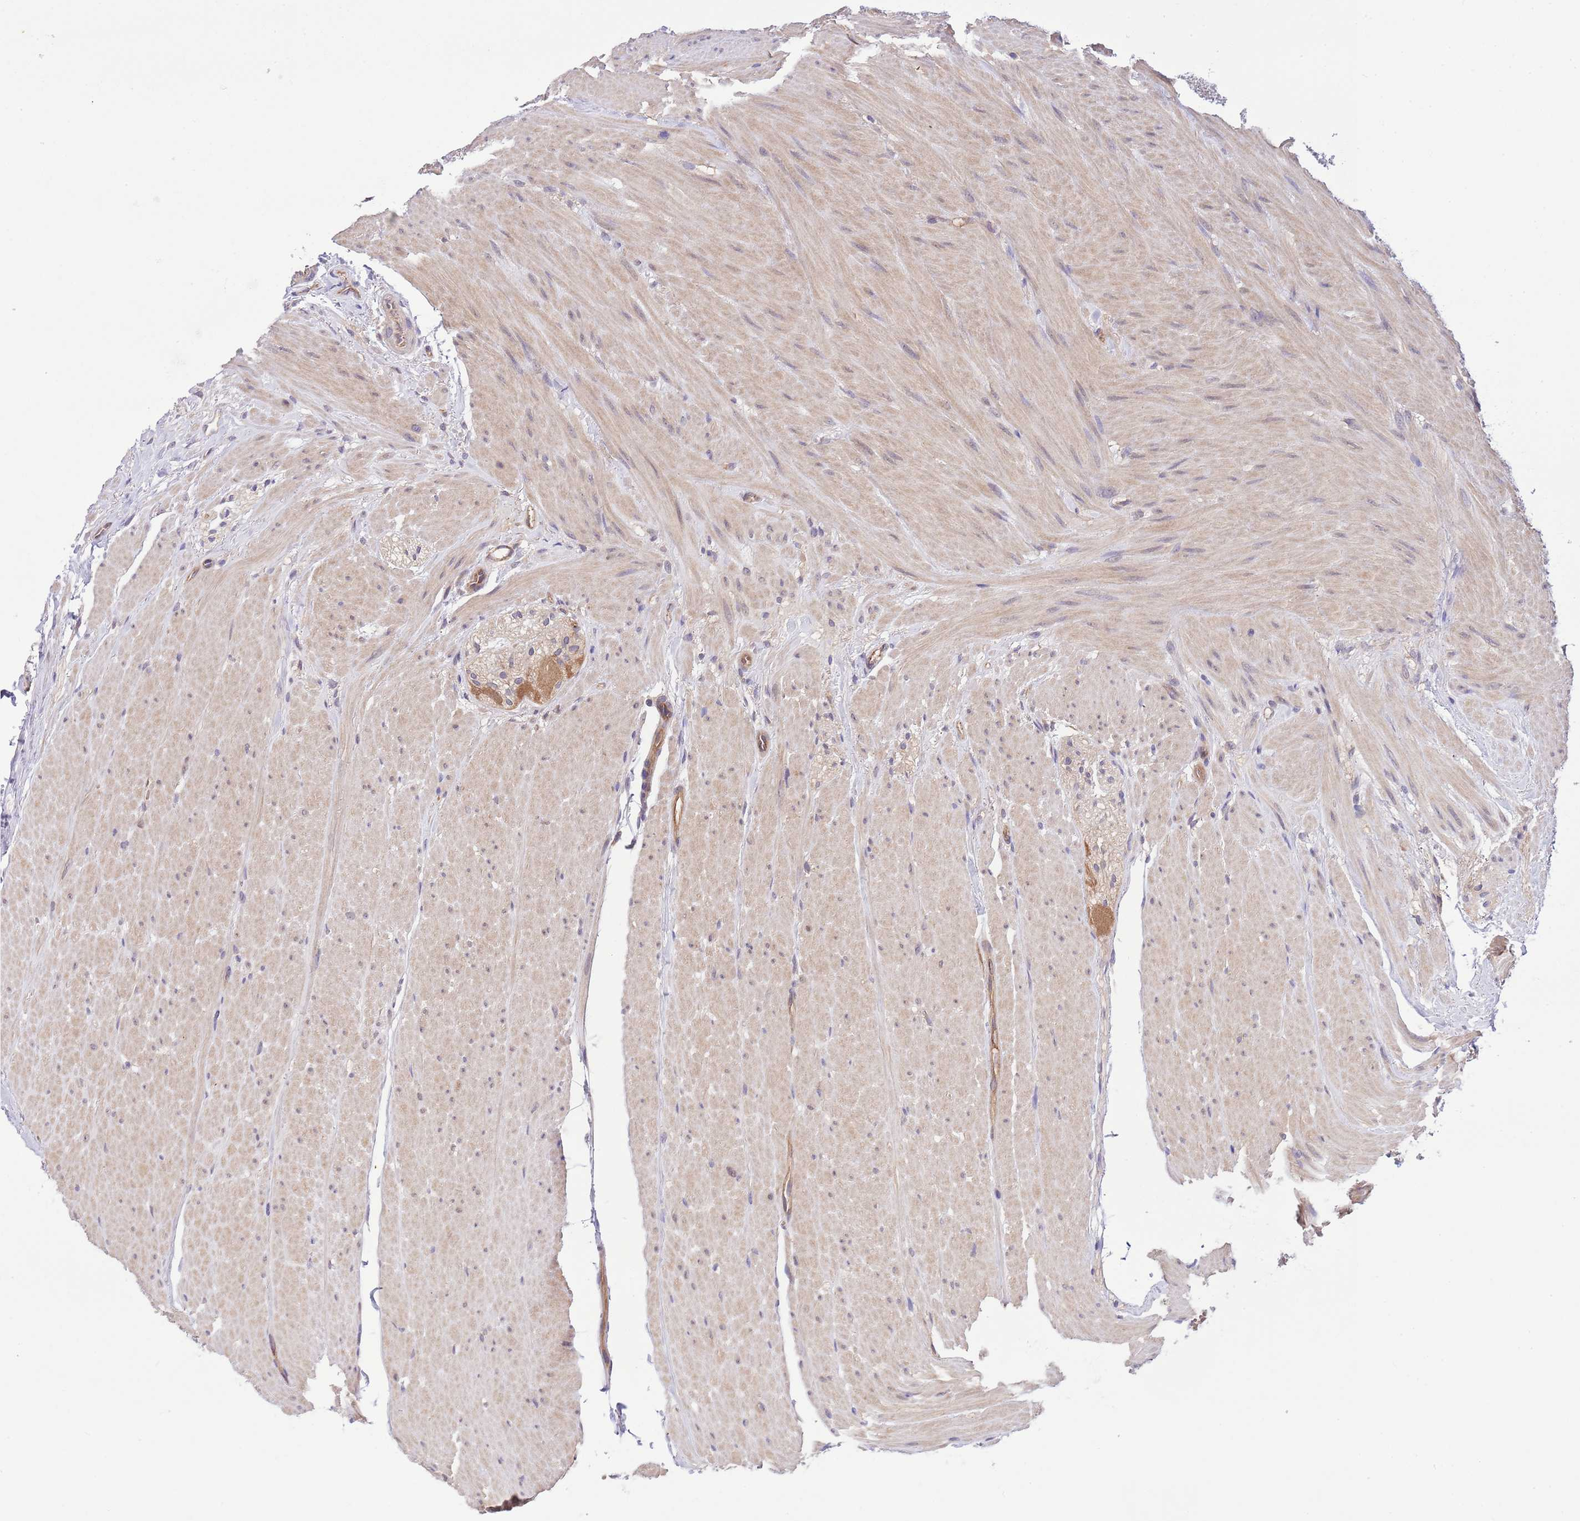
{"staining": {"intensity": "moderate", "quantity": ">75%", "location": "cytoplasmic/membranous"}, "tissue": "colon", "cell_type": "Endothelial cells", "image_type": "normal", "snomed": [{"axis": "morphology", "description": "Normal tissue, NOS"}, {"axis": "topography", "description": "Colon"}], "caption": "Benign colon was stained to show a protein in brown. There is medium levels of moderate cytoplasmic/membranous expression in approximately >75% of endothelial cells.", "gene": "DONSON", "patient": {"sex": "female", "age": 82}}